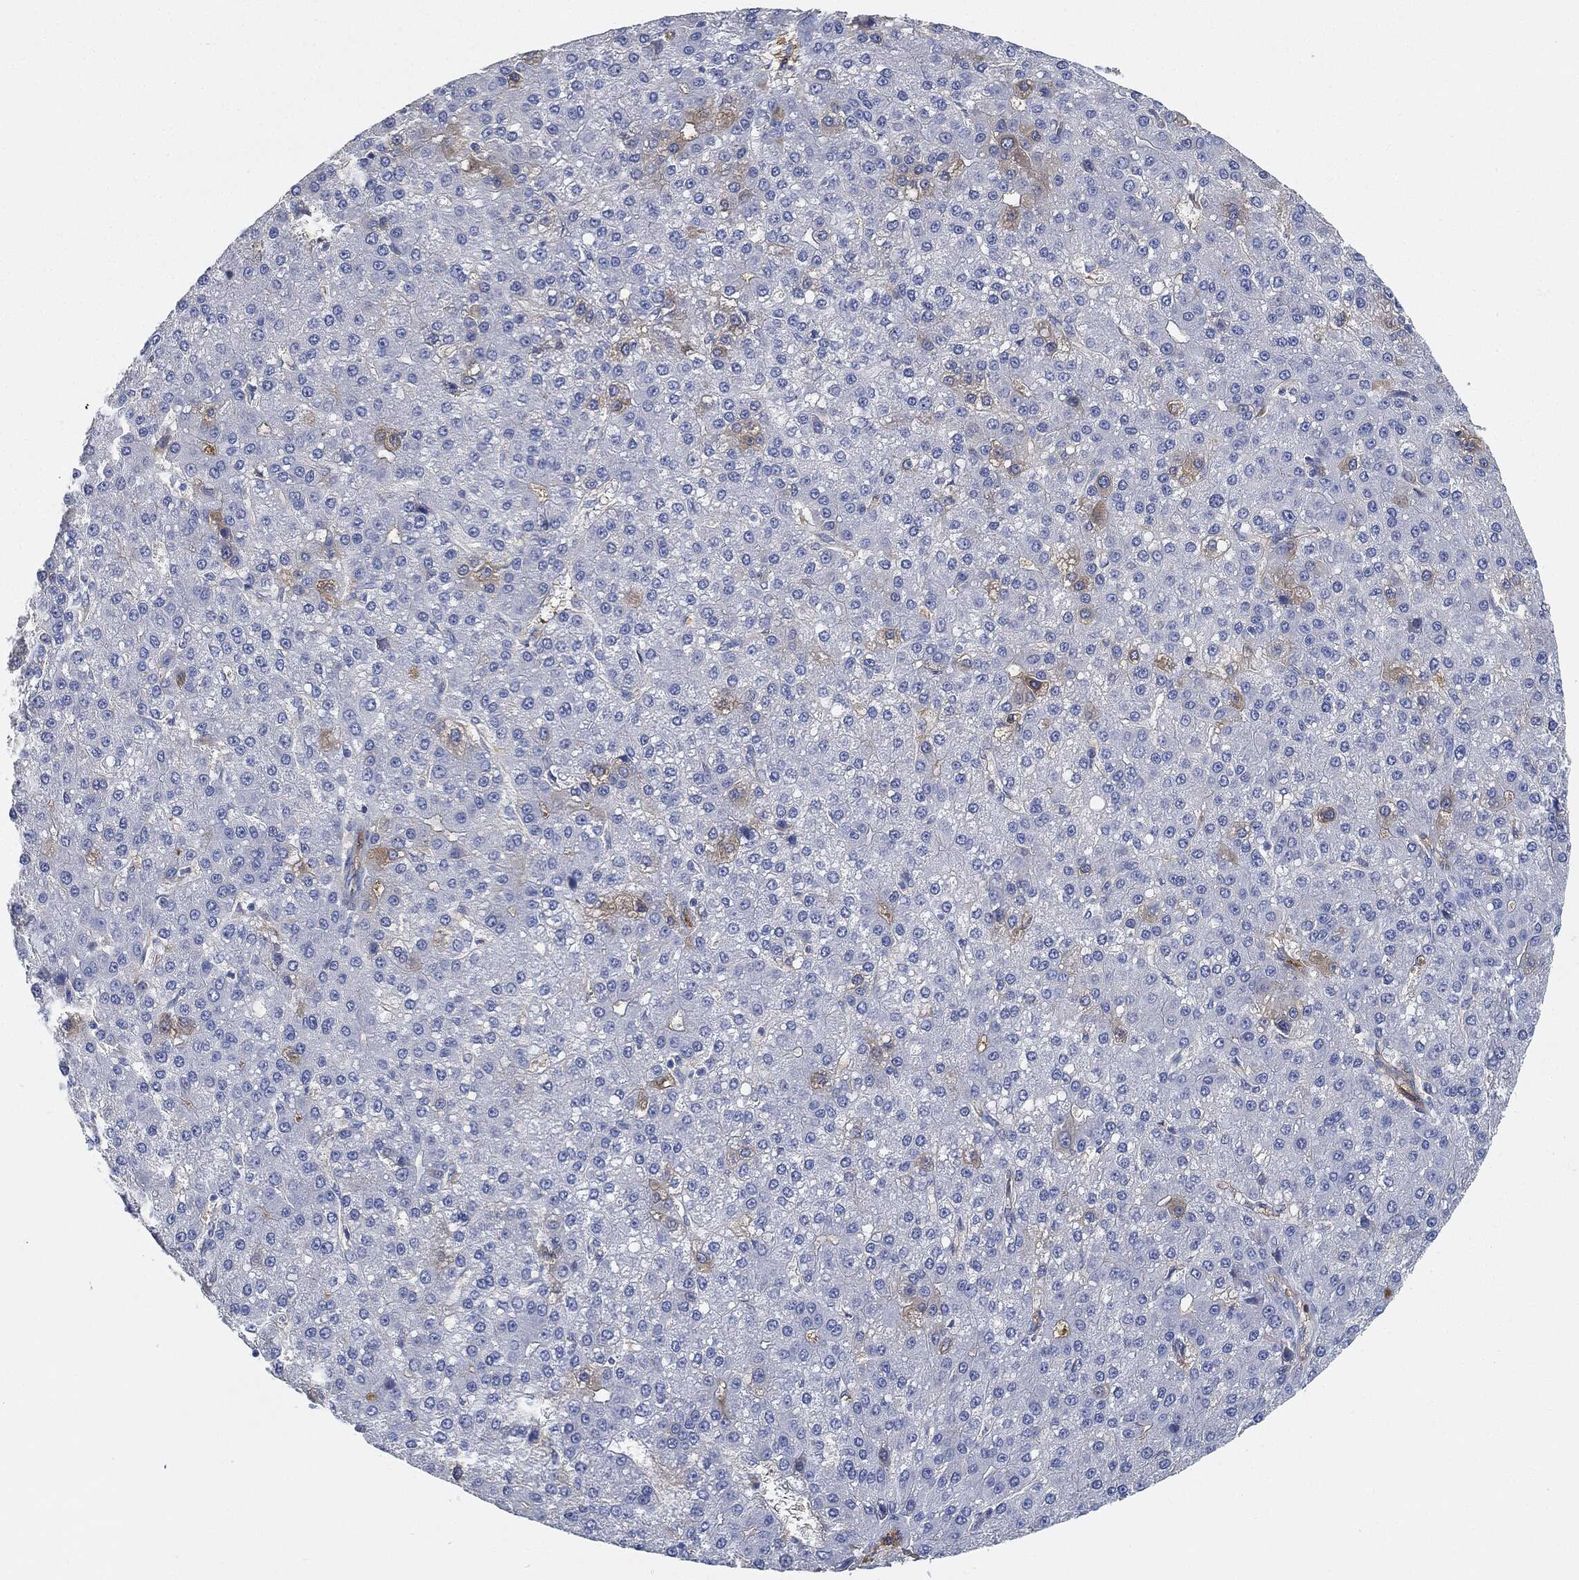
{"staining": {"intensity": "negative", "quantity": "none", "location": "none"}, "tissue": "liver cancer", "cell_type": "Tumor cells", "image_type": "cancer", "snomed": [{"axis": "morphology", "description": "Carcinoma, Hepatocellular, NOS"}, {"axis": "topography", "description": "Liver"}], "caption": "Liver cancer (hepatocellular carcinoma) stained for a protein using immunohistochemistry (IHC) exhibits no staining tumor cells.", "gene": "IGLV6-57", "patient": {"sex": "male", "age": 67}}